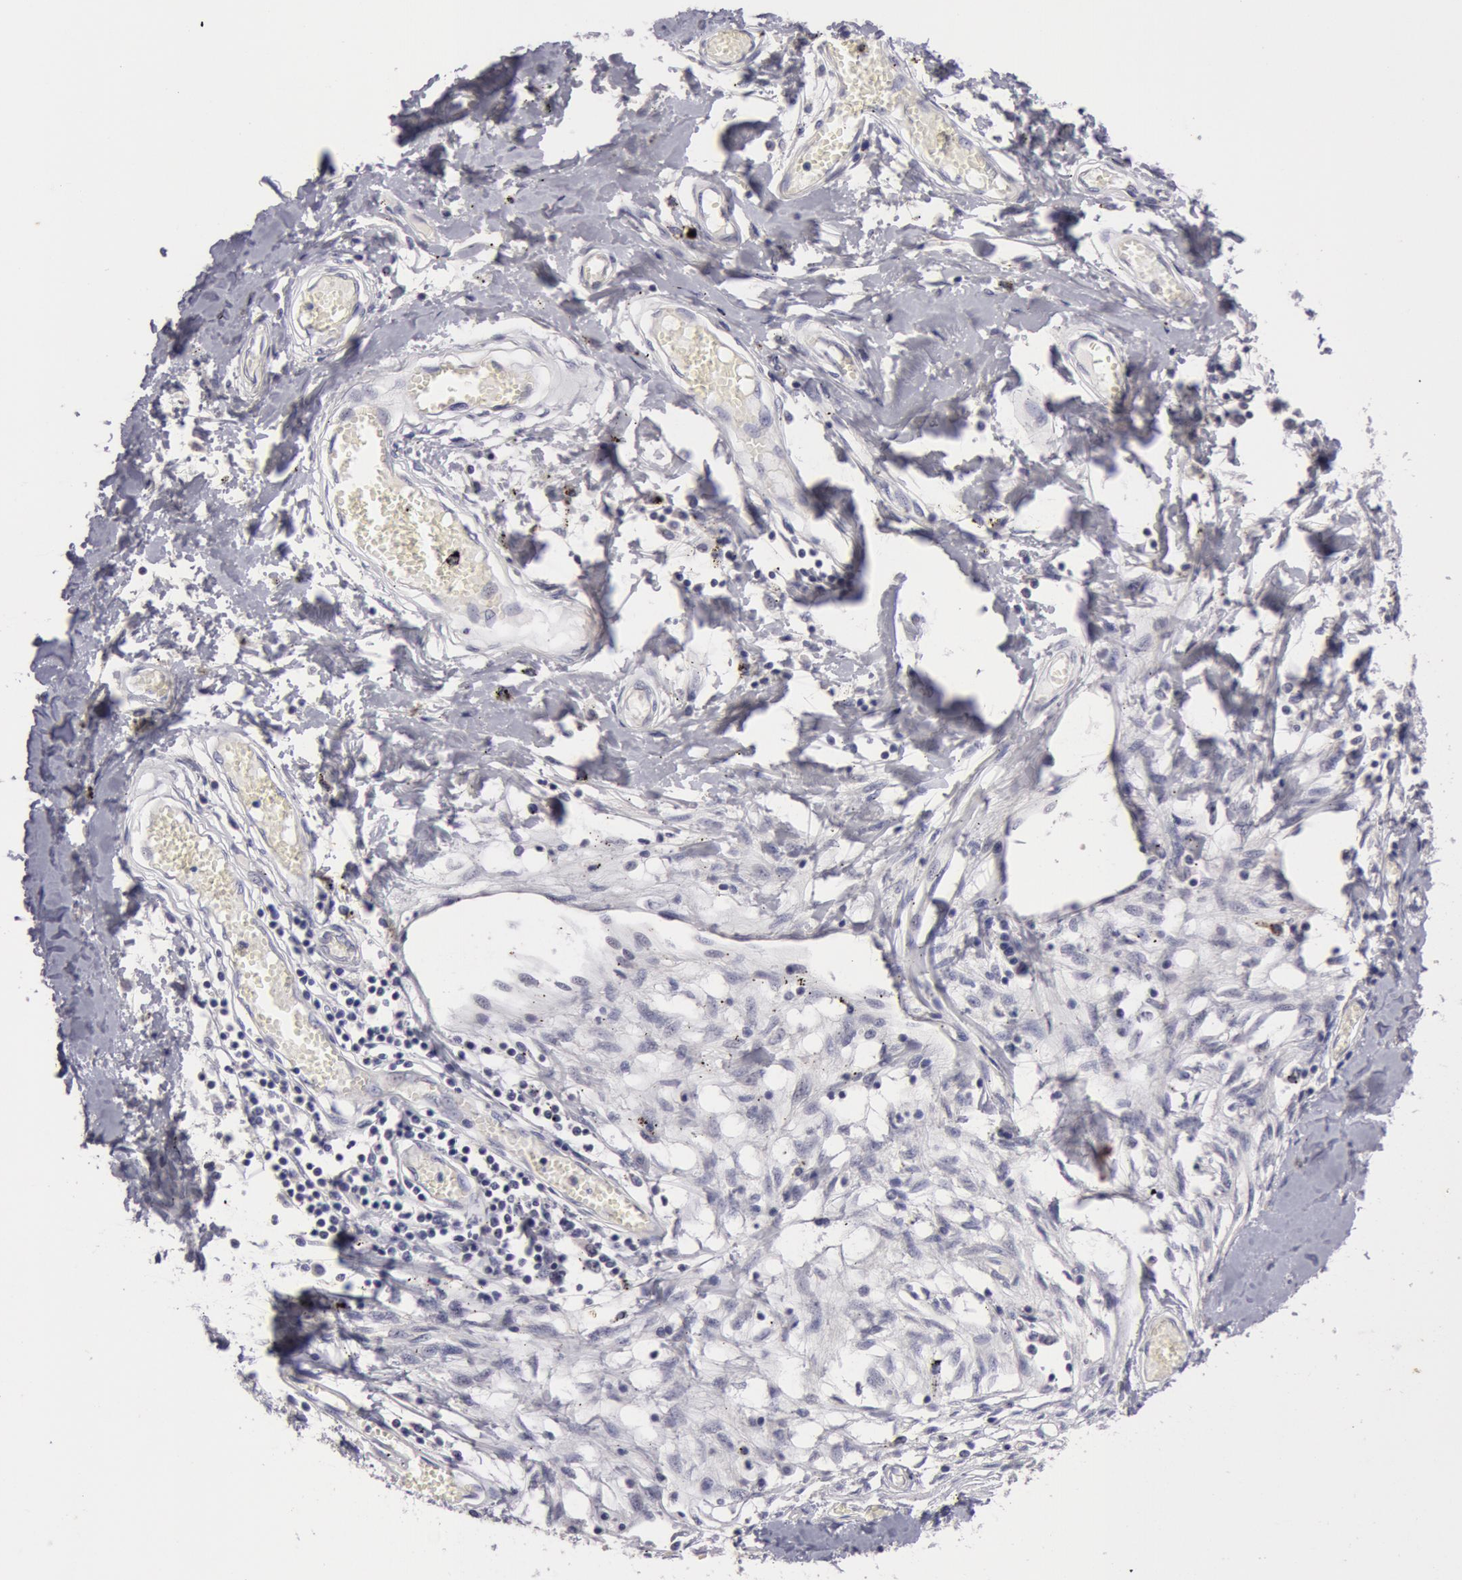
{"staining": {"intensity": "weak", "quantity": "25%-75%", "location": "cytoplasmic/membranous"}, "tissue": "adipose tissue", "cell_type": "Adipocytes", "image_type": "normal", "snomed": [{"axis": "morphology", "description": "Normal tissue, NOS"}, {"axis": "morphology", "description": "Sarcoma, NOS"}, {"axis": "topography", "description": "Skin"}, {"axis": "topography", "description": "Soft tissue"}], "caption": "Weak cytoplasmic/membranous protein staining is appreciated in about 25%-75% of adipocytes in adipose tissue. (Stains: DAB in brown, nuclei in blue, Microscopy: brightfield microscopy at high magnification).", "gene": "NLGN4X", "patient": {"sex": "female", "age": 51}}